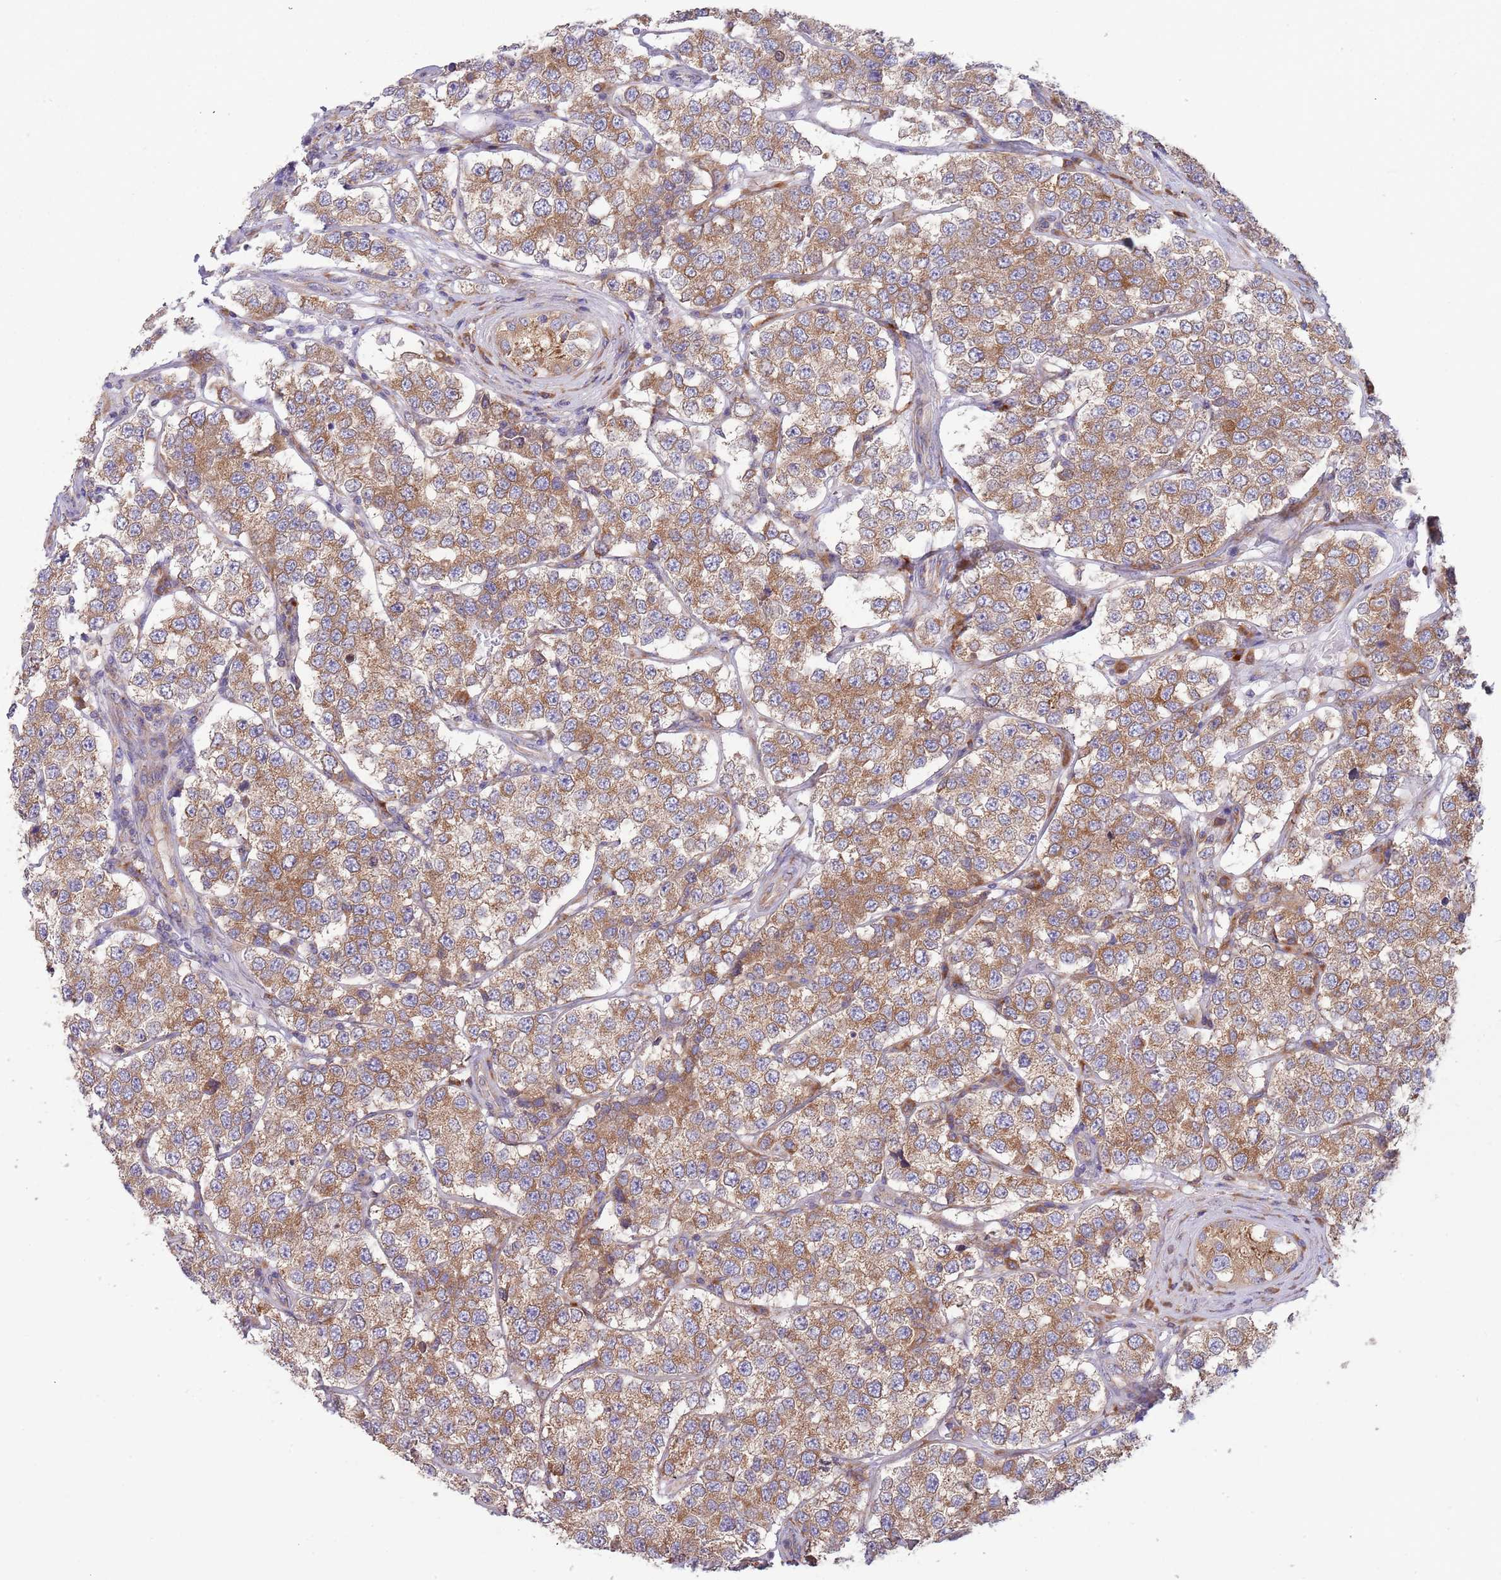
{"staining": {"intensity": "moderate", "quantity": ">75%", "location": "cytoplasmic/membranous"}, "tissue": "testis cancer", "cell_type": "Tumor cells", "image_type": "cancer", "snomed": [{"axis": "morphology", "description": "Seminoma, NOS"}, {"axis": "topography", "description": "Testis"}], "caption": "The histopathology image reveals a brown stain indicating the presence of a protein in the cytoplasmic/membranous of tumor cells in seminoma (testis). The staining is performed using DAB brown chromogen to label protein expression. The nuclei are counter-stained blue using hematoxylin.", "gene": "ARMCX6", "patient": {"sex": "male", "age": 34}}